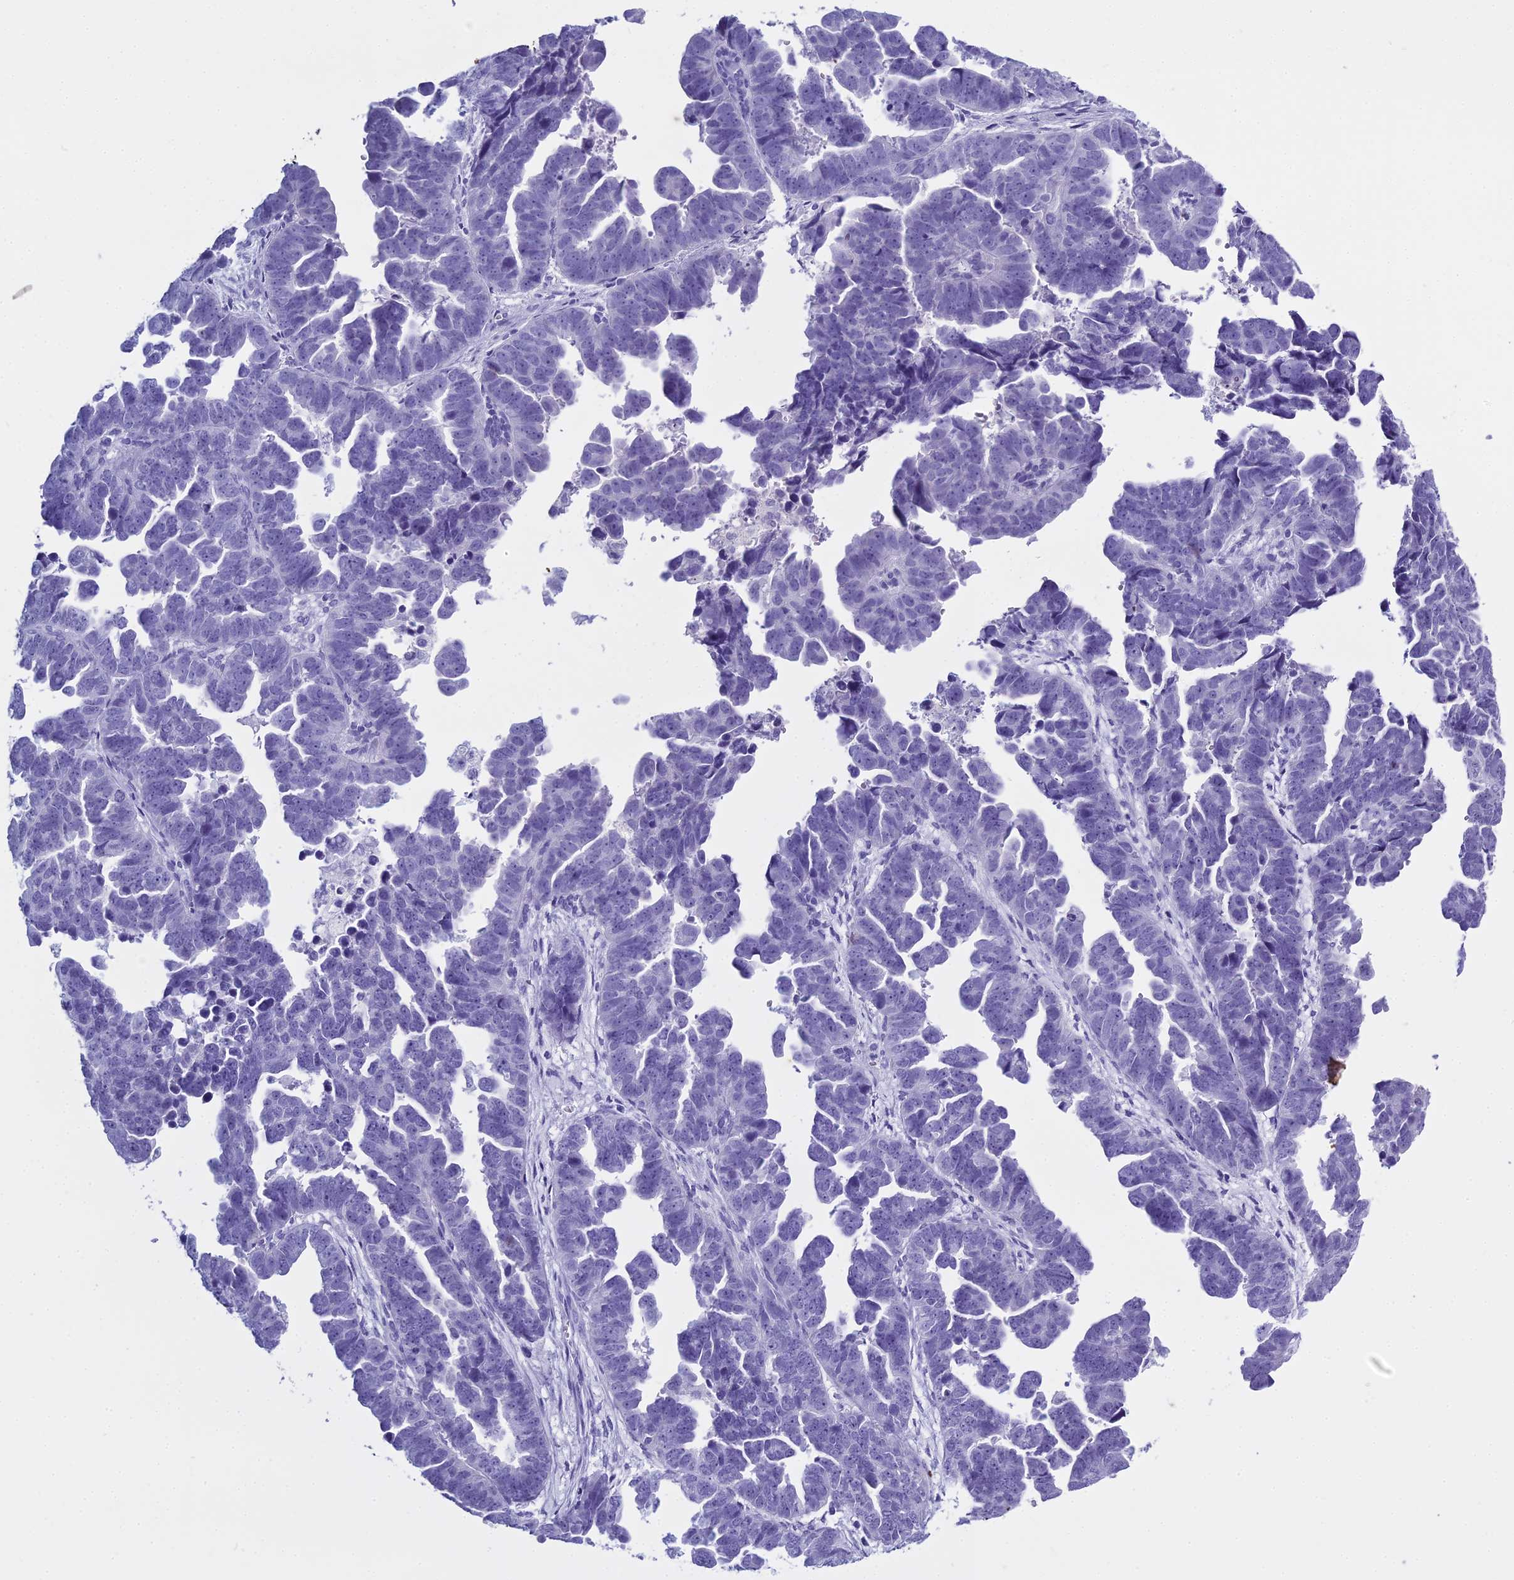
{"staining": {"intensity": "negative", "quantity": "none", "location": "none"}, "tissue": "endometrial cancer", "cell_type": "Tumor cells", "image_type": "cancer", "snomed": [{"axis": "morphology", "description": "Adenocarcinoma, NOS"}, {"axis": "topography", "description": "Endometrium"}], "caption": "Immunohistochemical staining of human adenocarcinoma (endometrial) reveals no significant staining in tumor cells.", "gene": "HMGB4", "patient": {"sex": "female", "age": 75}}